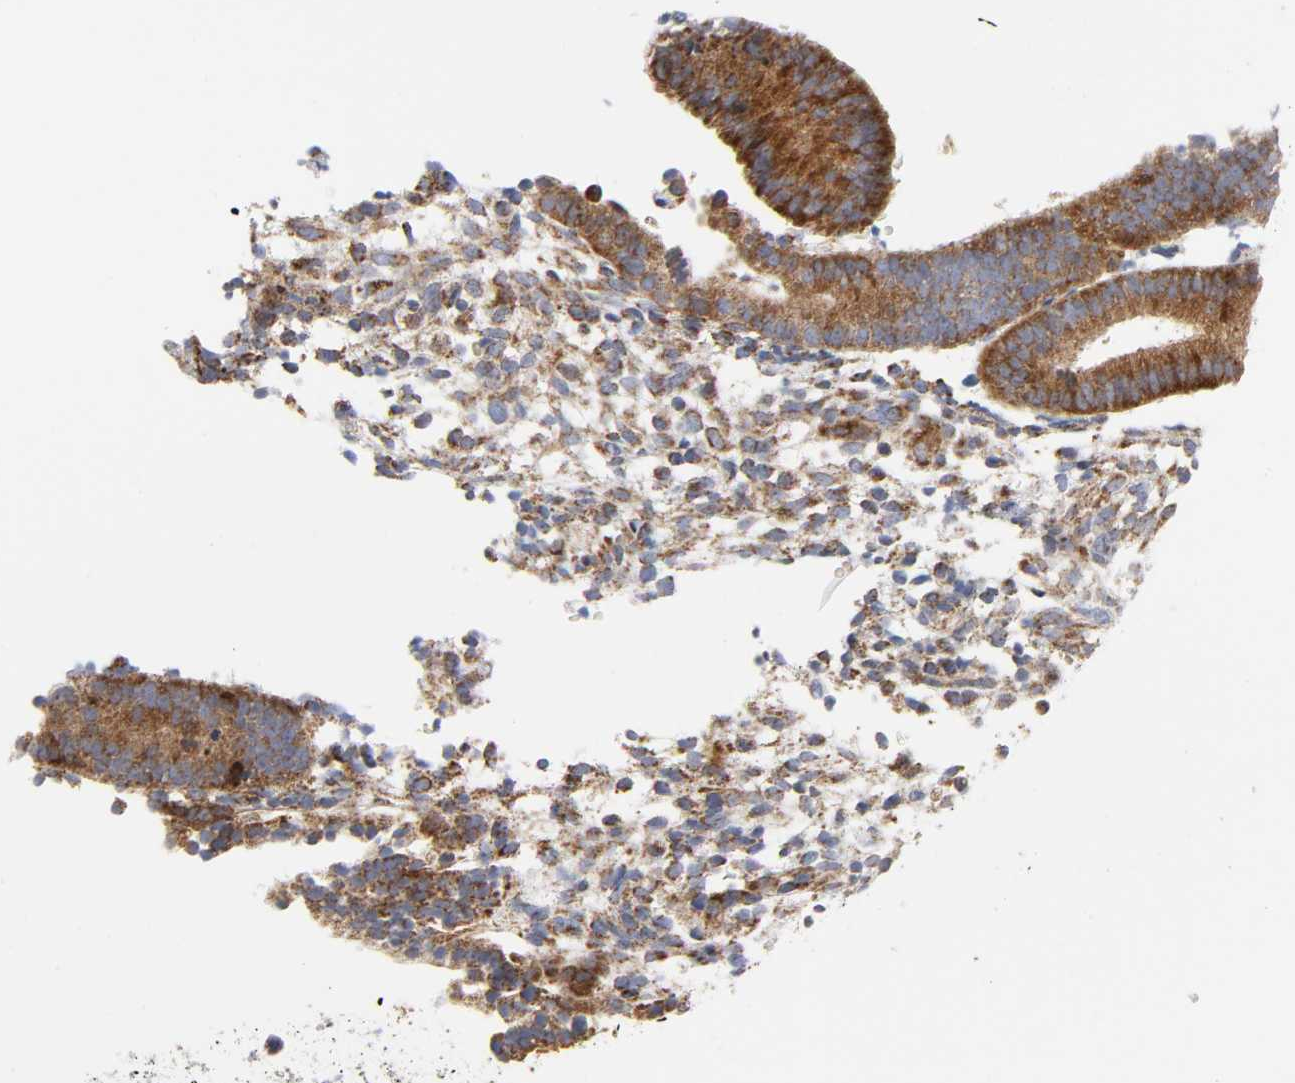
{"staining": {"intensity": "weak", "quantity": "25%-75%", "location": "cytoplasmic/membranous"}, "tissue": "endometrium", "cell_type": "Cells in endometrial stroma", "image_type": "normal", "snomed": [{"axis": "morphology", "description": "Normal tissue, NOS"}, {"axis": "topography", "description": "Uterus"}, {"axis": "topography", "description": "Endometrium"}], "caption": "Unremarkable endometrium was stained to show a protein in brown. There is low levels of weak cytoplasmic/membranous expression in approximately 25%-75% of cells in endometrial stroma. (Brightfield microscopy of DAB IHC at high magnification).", "gene": "CYCS", "patient": {"sex": "female", "age": 33}}